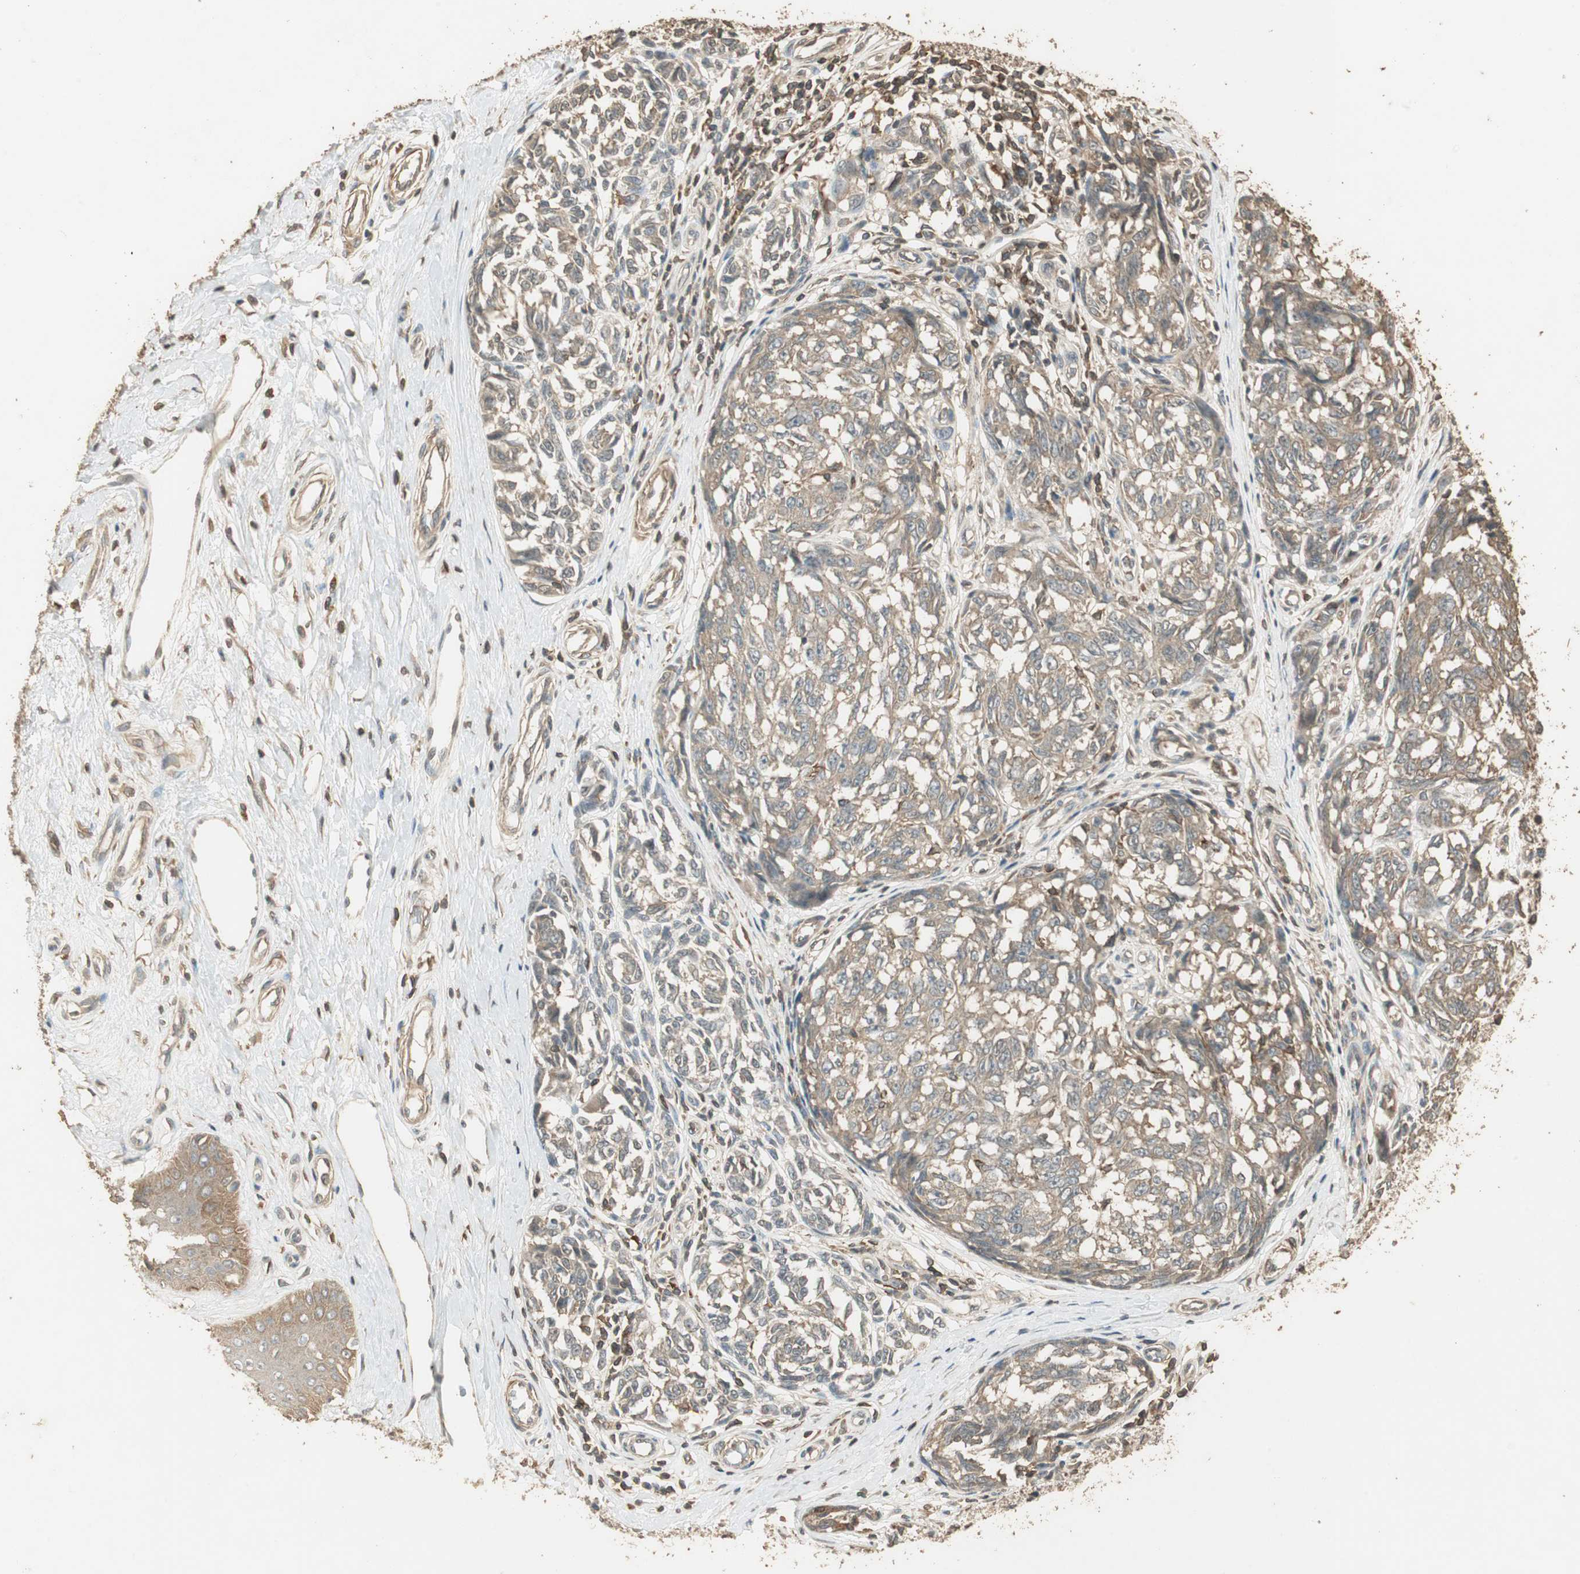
{"staining": {"intensity": "weak", "quantity": "25%-75%", "location": "cytoplasmic/membranous"}, "tissue": "melanoma", "cell_type": "Tumor cells", "image_type": "cancer", "snomed": [{"axis": "morphology", "description": "Malignant melanoma, NOS"}, {"axis": "topography", "description": "Skin"}], "caption": "Weak cytoplasmic/membranous expression for a protein is seen in approximately 25%-75% of tumor cells of malignant melanoma using immunohistochemistry (IHC).", "gene": "USP2", "patient": {"sex": "female", "age": 64}}